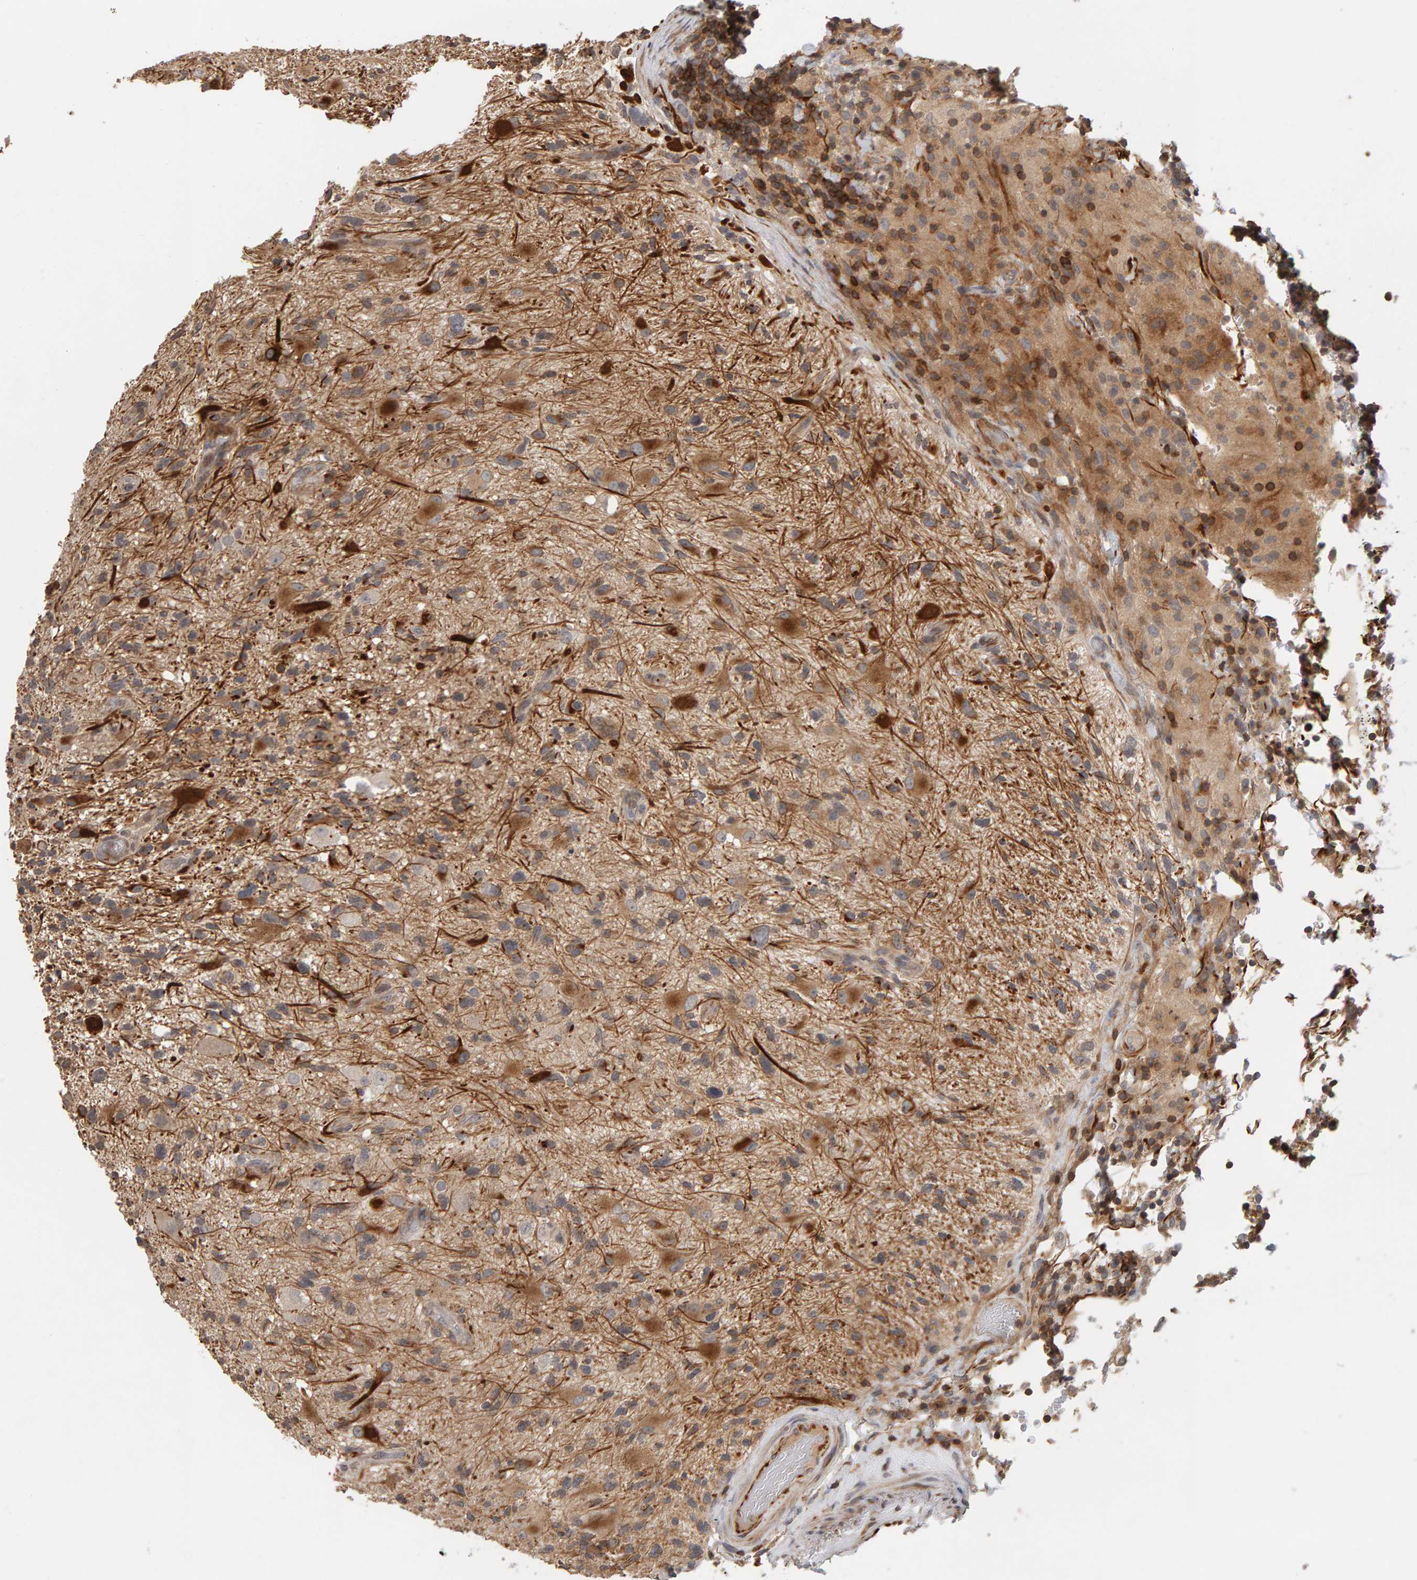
{"staining": {"intensity": "moderate", "quantity": "25%-75%", "location": "cytoplasmic/membranous"}, "tissue": "glioma", "cell_type": "Tumor cells", "image_type": "cancer", "snomed": [{"axis": "morphology", "description": "Glioma, malignant, High grade"}, {"axis": "topography", "description": "Brain"}], "caption": "Glioma stained for a protein (brown) displays moderate cytoplasmic/membranous positive staining in approximately 25%-75% of tumor cells.", "gene": "TEFM", "patient": {"sex": "male", "age": 33}}